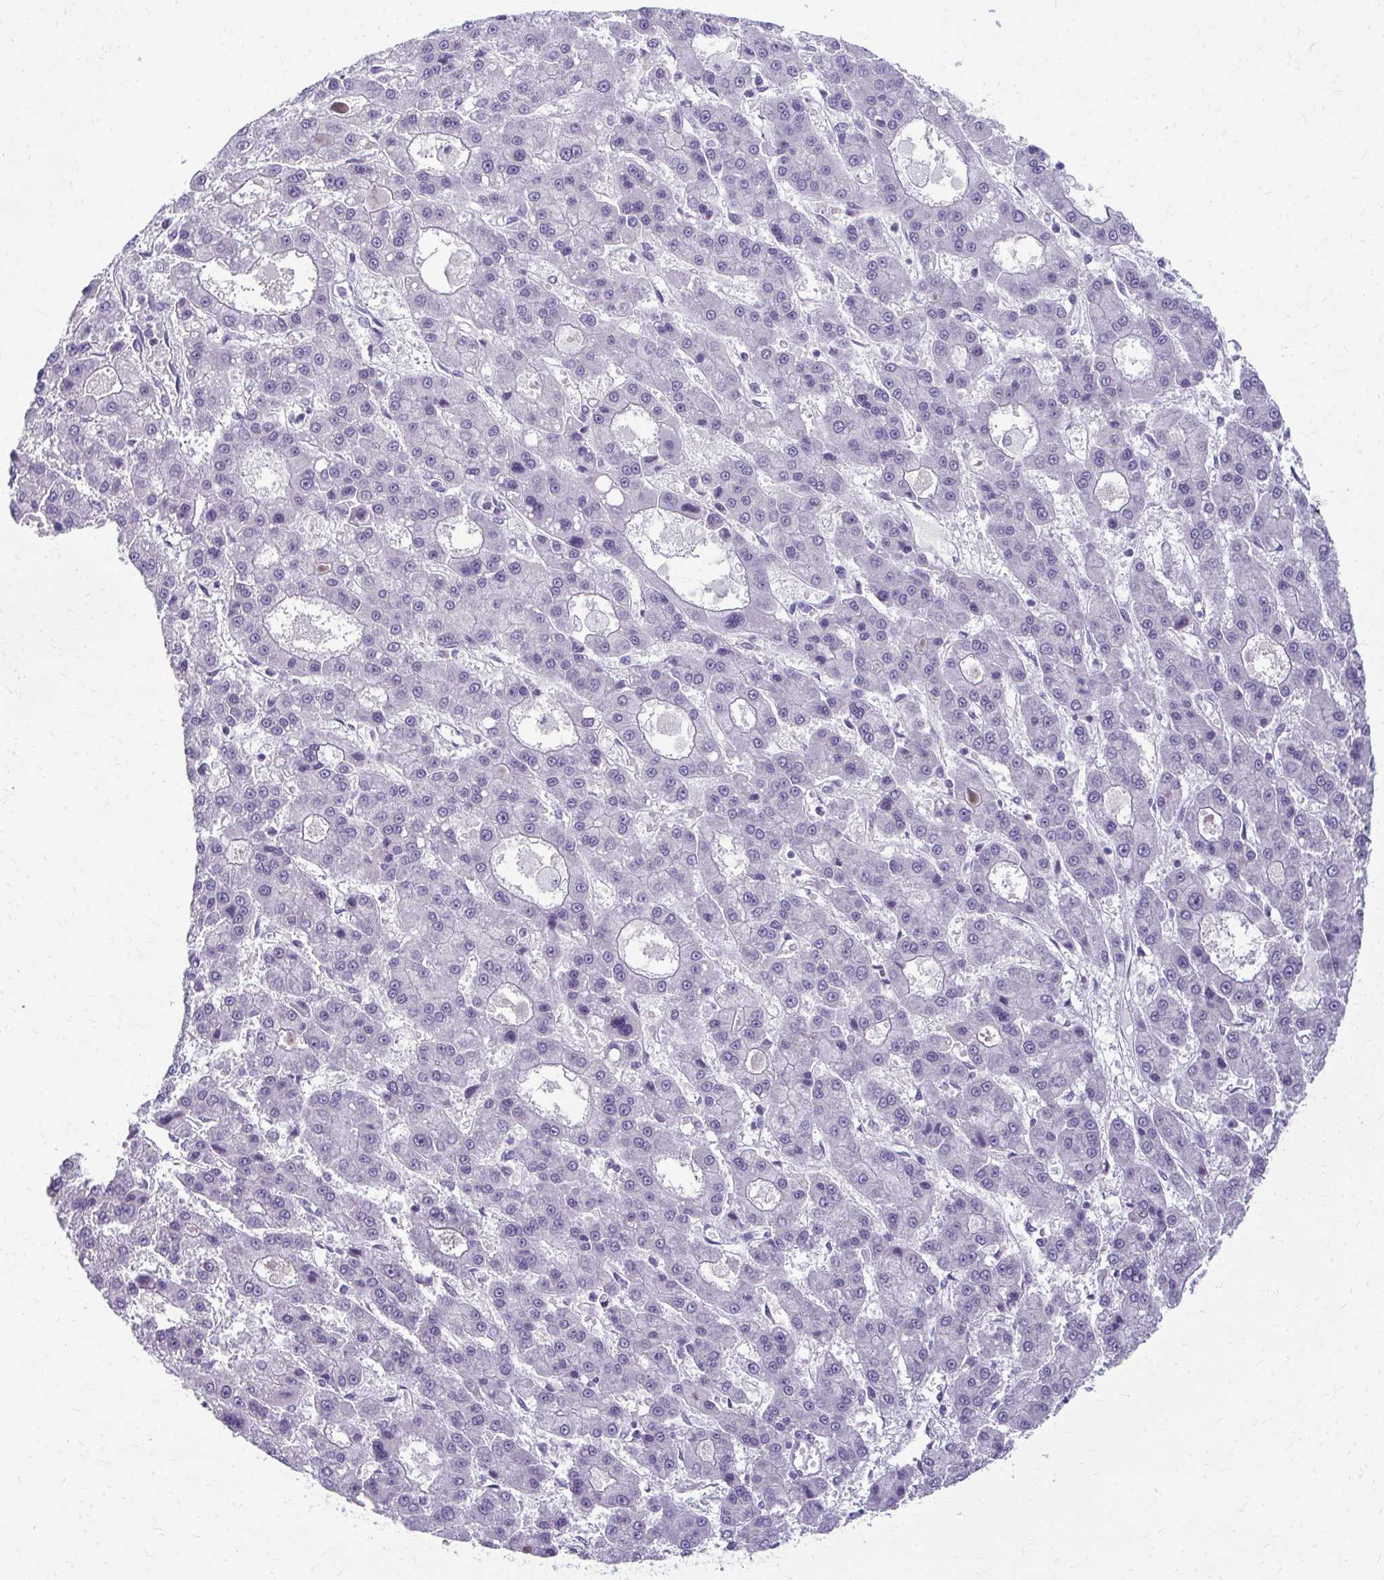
{"staining": {"intensity": "negative", "quantity": "none", "location": "none"}, "tissue": "liver cancer", "cell_type": "Tumor cells", "image_type": "cancer", "snomed": [{"axis": "morphology", "description": "Carcinoma, Hepatocellular, NOS"}, {"axis": "topography", "description": "Liver"}], "caption": "DAB immunohistochemical staining of human liver hepatocellular carcinoma displays no significant staining in tumor cells.", "gene": "MAF1", "patient": {"sex": "male", "age": 70}}